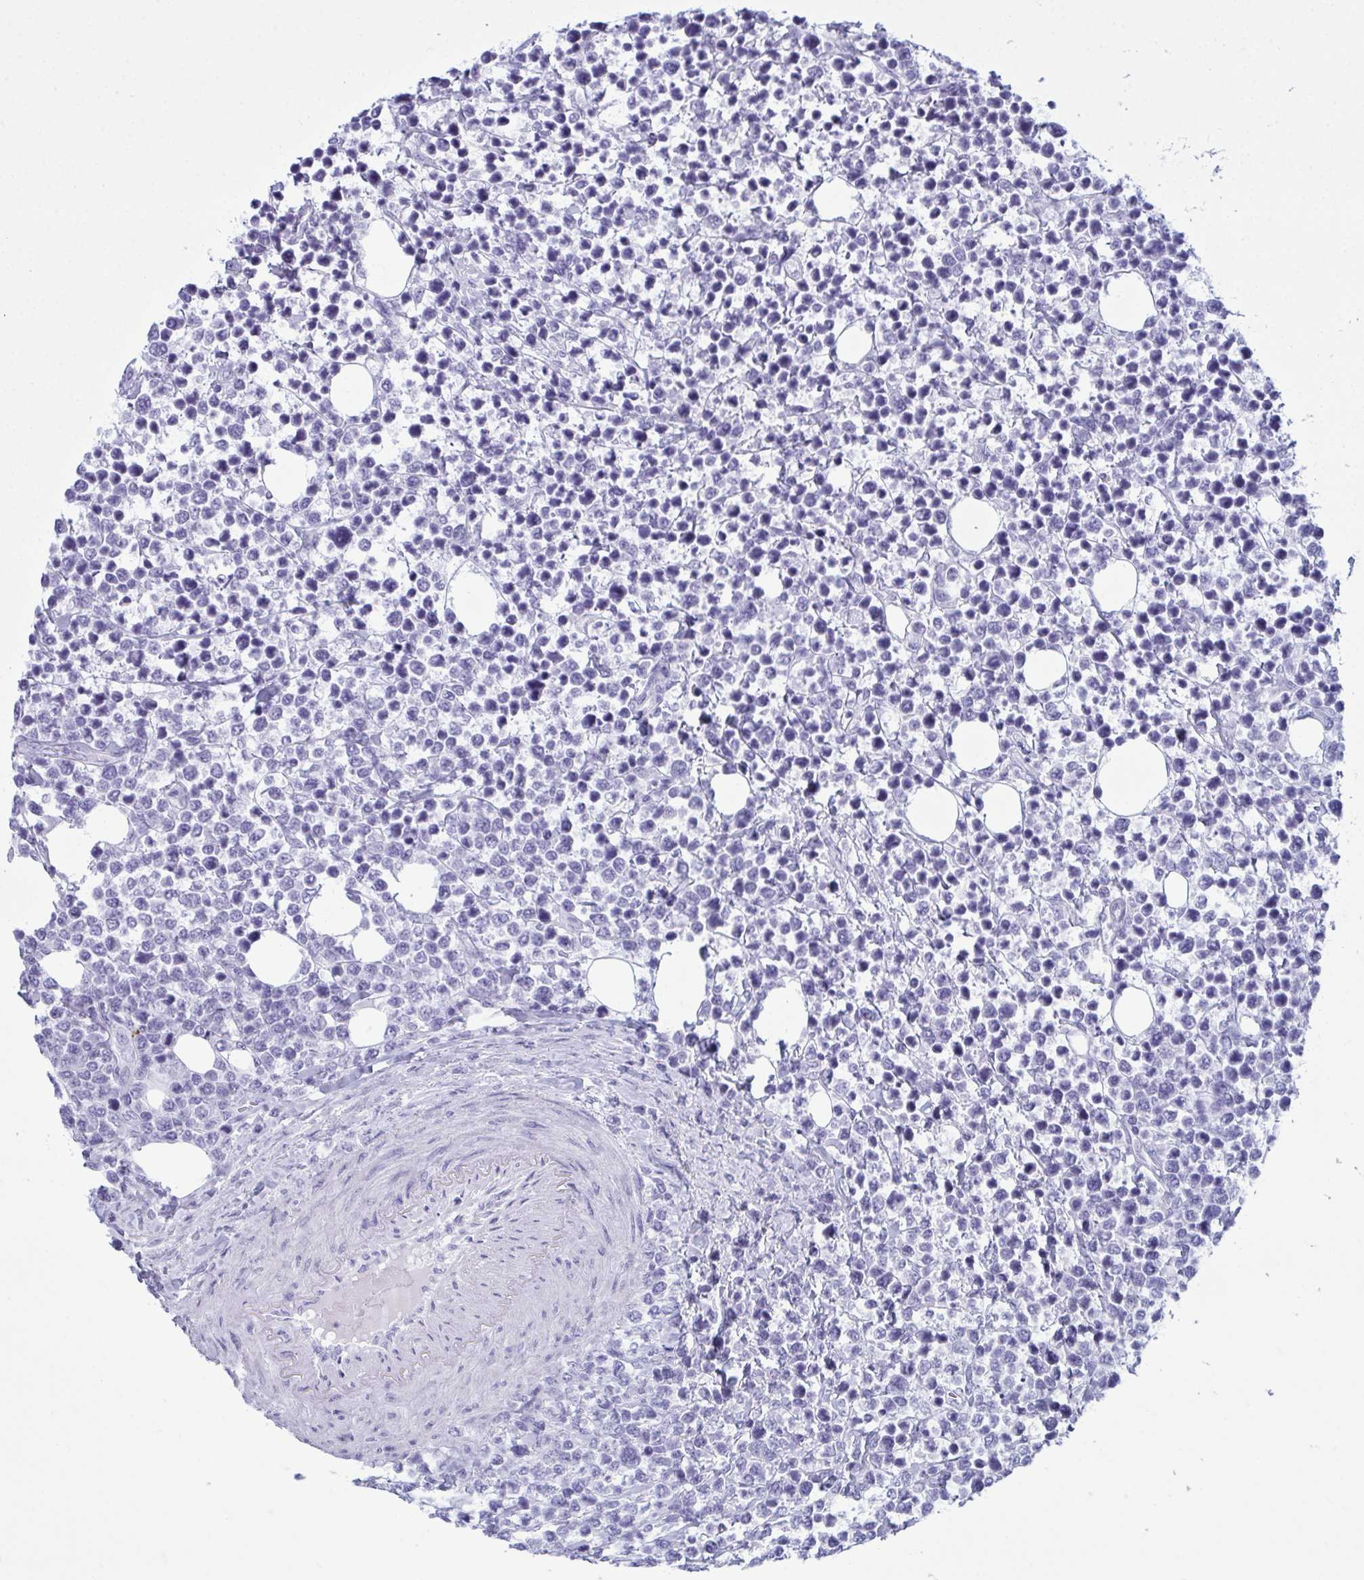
{"staining": {"intensity": "negative", "quantity": "none", "location": "none"}, "tissue": "lymphoma", "cell_type": "Tumor cells", "image_type": "cancer", "snomed": [{"axis": "morphology", "description": "Malignant lymphoma, non-Hodgkin's type, Low grade"}, {"axis": "topography", "description": "Lymph node"}], "caption": "A high-resolution micrograph shows immunohistochemistry staining of lymphoma, which shows no significant staining in tumor cells.", "gene": "ARHGAP42", "patient": {"sex": "male", "age": 60}}